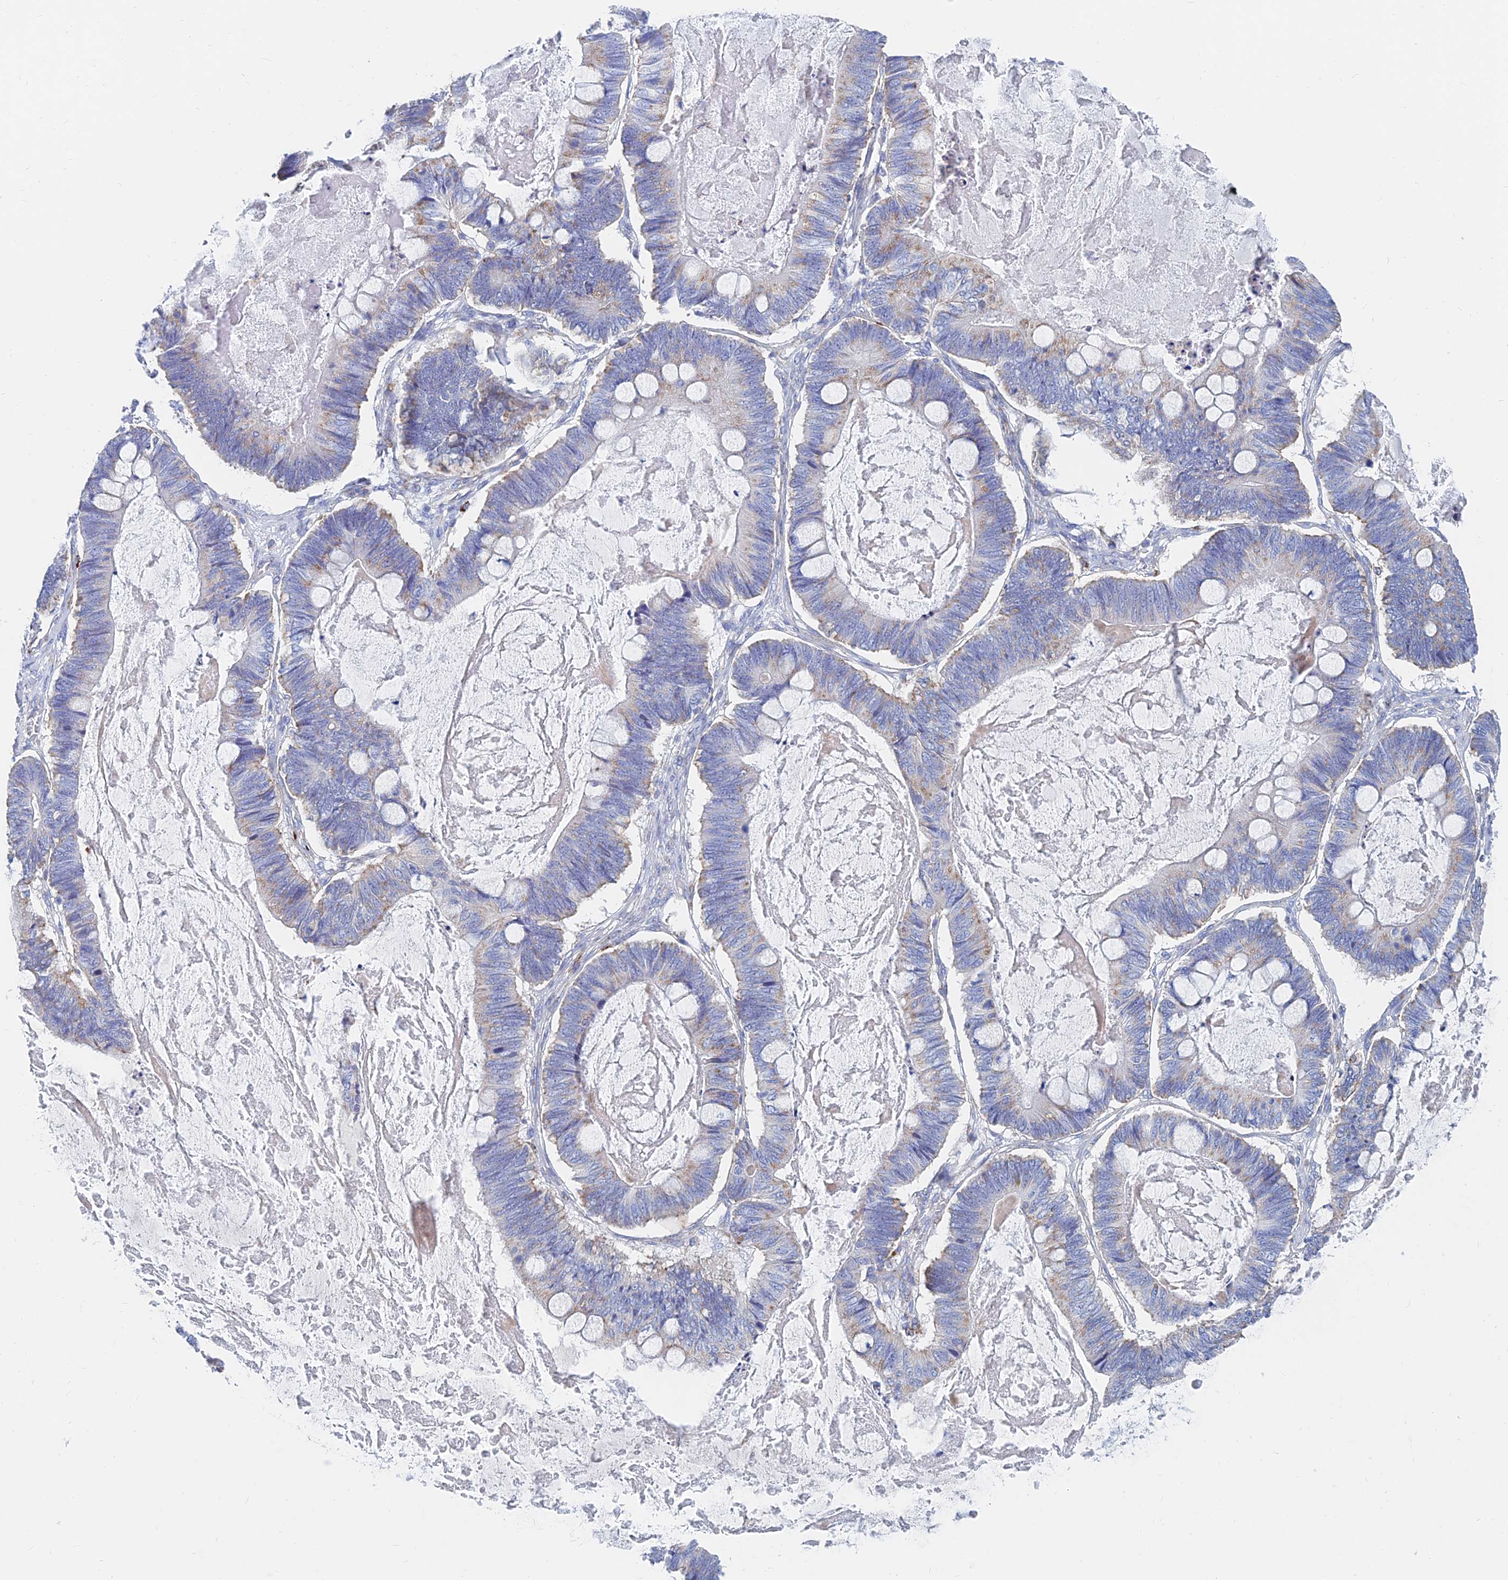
{"staining": {"intensity": "moderate", "quantity": "<25%", "location": "cytoplasmic/membranous"}, "tissue": "ovarian cancer", "cell_type": "Tumor cells", "image_type": "cancer", "snomed": [{"axis": "morphology", "description": "Cystadenocarcinoma, mucinous, NOS"}, {"axis": "topography", "description": "Ovary"}], "caption": "Moderate cytoplasmic/membranous protein staining is identified in approximately <25% of tumor cells in mucinous cystadenocarcinoma (ovarian). (DAB (3,3'-diaminobenzidine) IHC, brown staining for protein, blue staining for nuclei).", "gene": "SPNS1", "patient": {"sex": "female", "age": 61}}